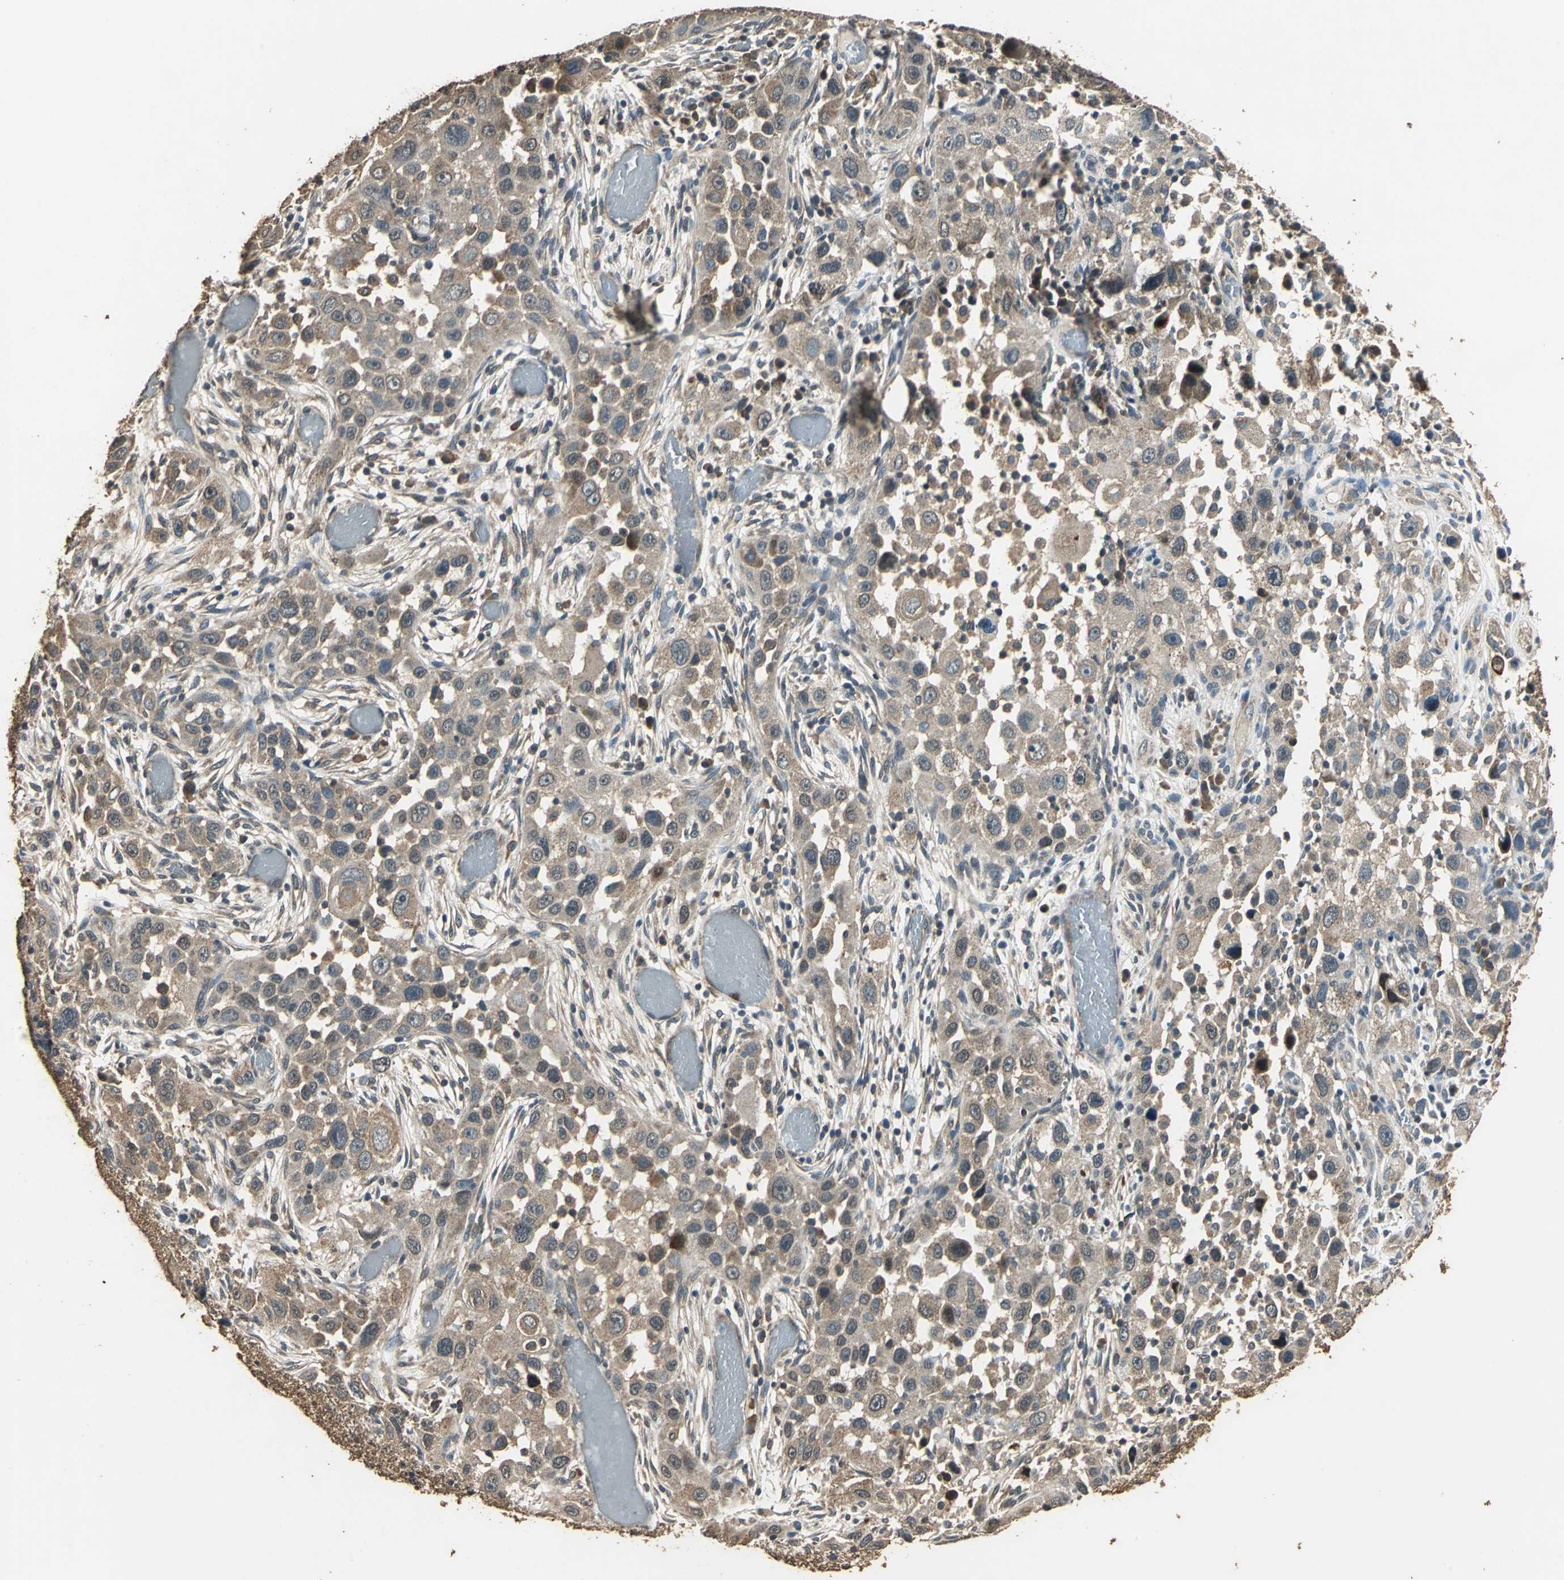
{"staining": {"intensity": "moderate", "quantity": ">75%", "location": "cytoplasmic/membranous"}, "tissue": "head and neck cancer", "cell_type": "Tumor cells", "image_type": "cancer", "snomed": [{"axis": "morphology", "description": "Carcinoma, NOS"}, {"axis": "topography", "description": "Head-Neck"}], "caption": "This is a histology image of IHC staining of head and neck cancer, which shows moderate staining in the cytoplasmic/membranous of tumor cells.", "gene": "TMPRSS4", "patient": {"sex": "male", "age": 87}}